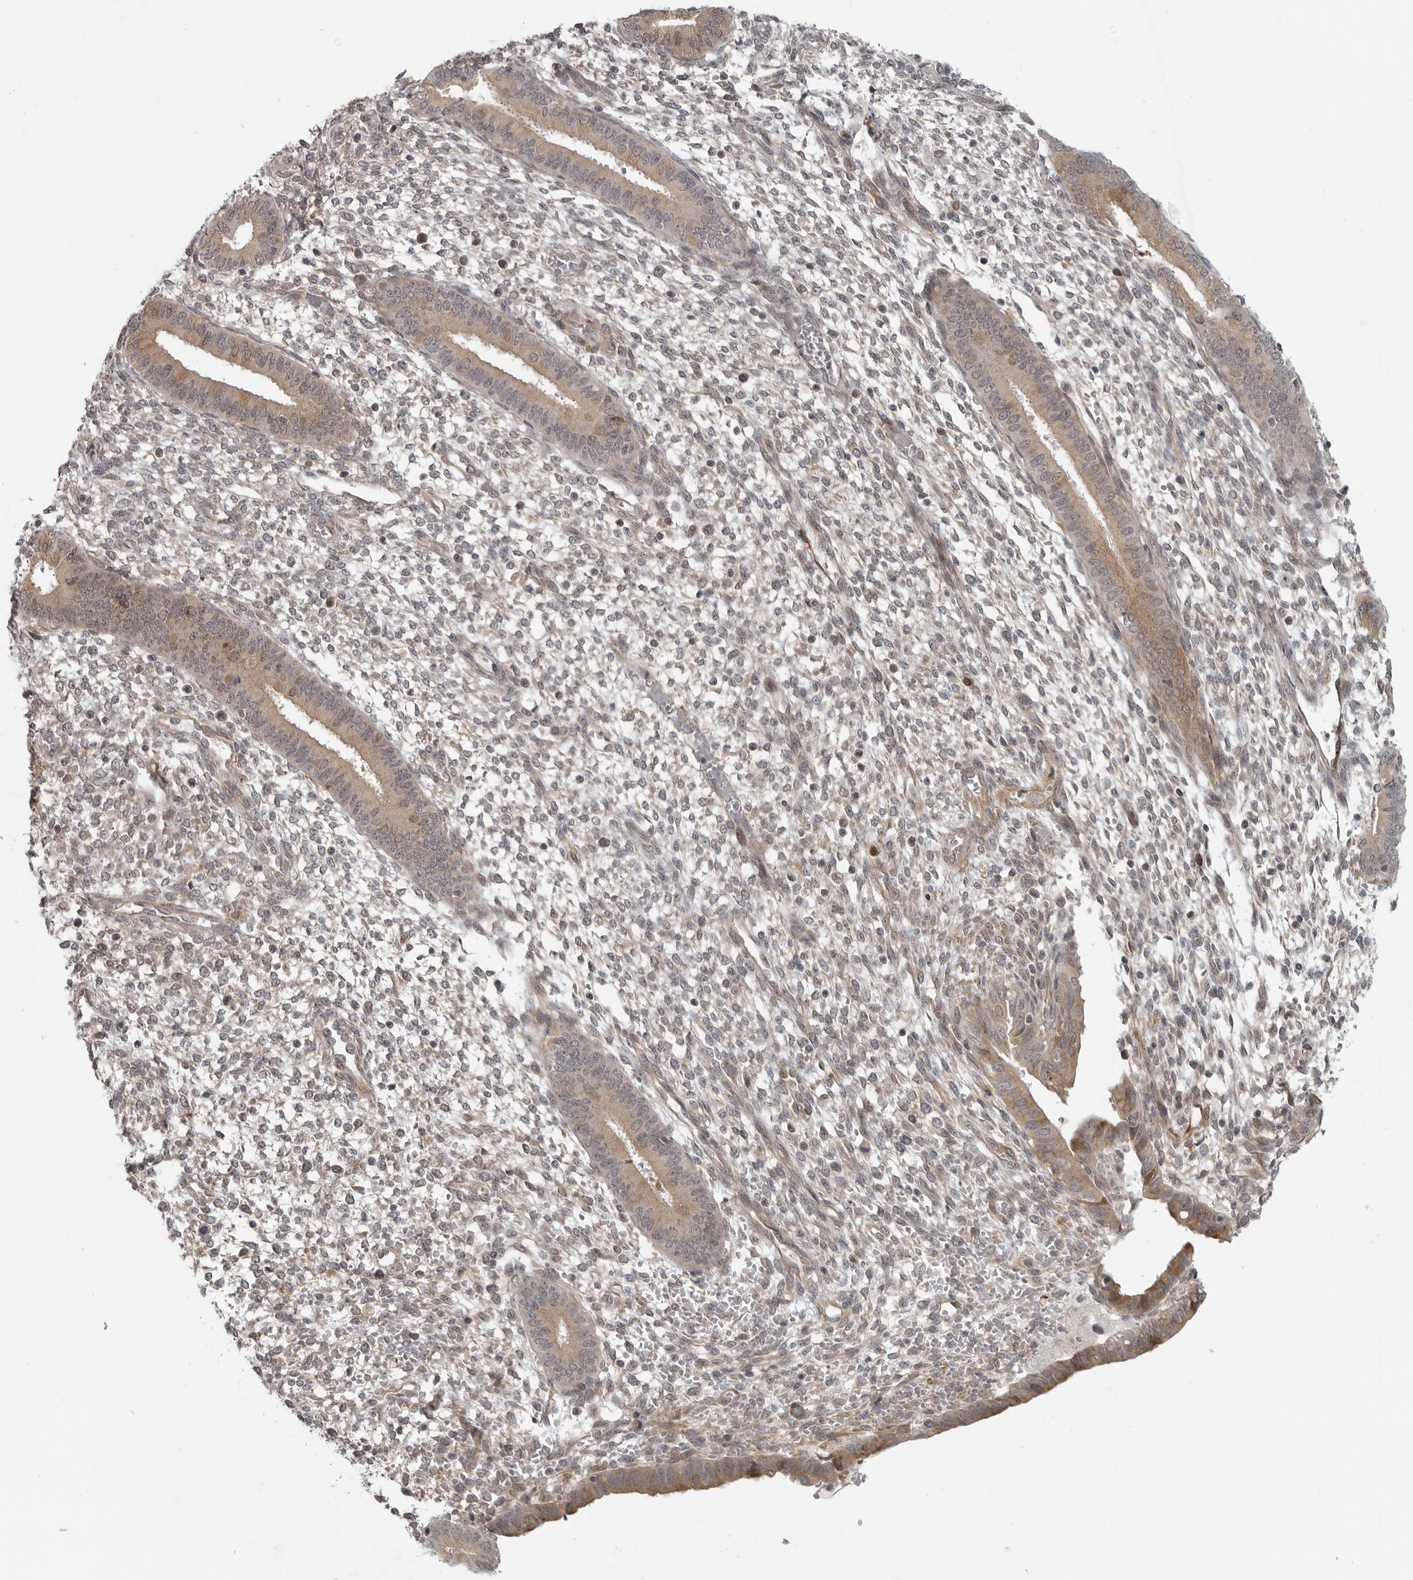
{"staining": {"intensity": "negative", "quantity": "none", "location": "none"}, "tissue": "endometrium", "cell_type": "Cells in endometrial stroma", "image_type": "normal", "snomed": [{"axis": "morphology", "description": "Normal tissue, NOS"}, {"axis": "topography", "description": "Endometrium"}], "caption": "Immunohistochemical staining of normal endometrium demonstrates no significant expression in cells in endometrial stroma.", "gene": "CEP295NL", "patient": {"sex": "female", "age": 46}}